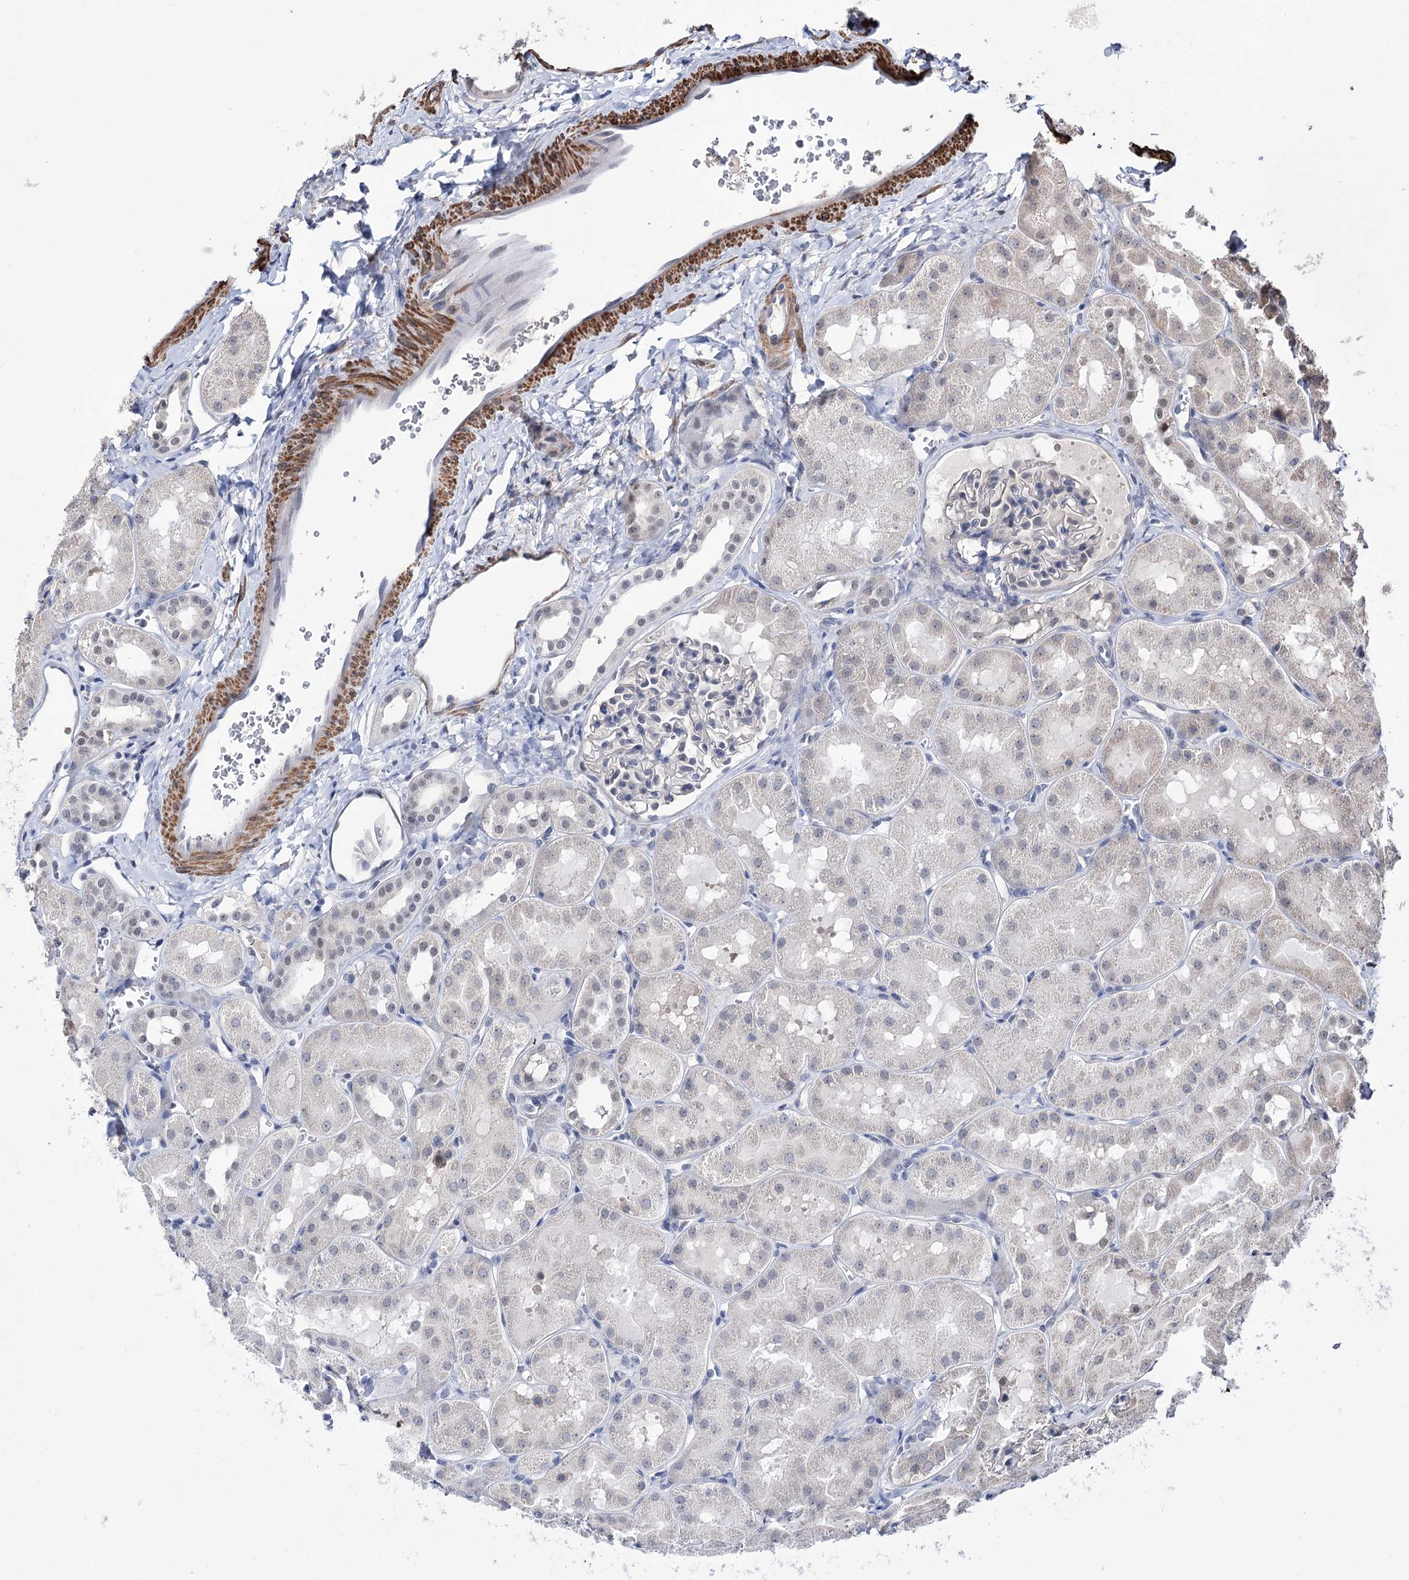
{"staining": {"intensity": "negative", "quantity": "none", "location": "none"}, "tissue": "kidney", "cell_type": "Cells in glomeruli", "image_type": "normal", "snomed": [{"axis": "morphology", "description": "Normal tissue, NOS"}, {"axis": "topography", "description": "Kidney"}, {"axis": "topography", "description": "Urinary bladder"}], "caption": "Micrograph shows no protein staining in cells in glomeruli of unremarkable kidney. (DAB (3,3'-diaminobenzidine) IHC, high magnification).", "gene": "PPRC1", "patient": {"sex": "male", "age": 16}}